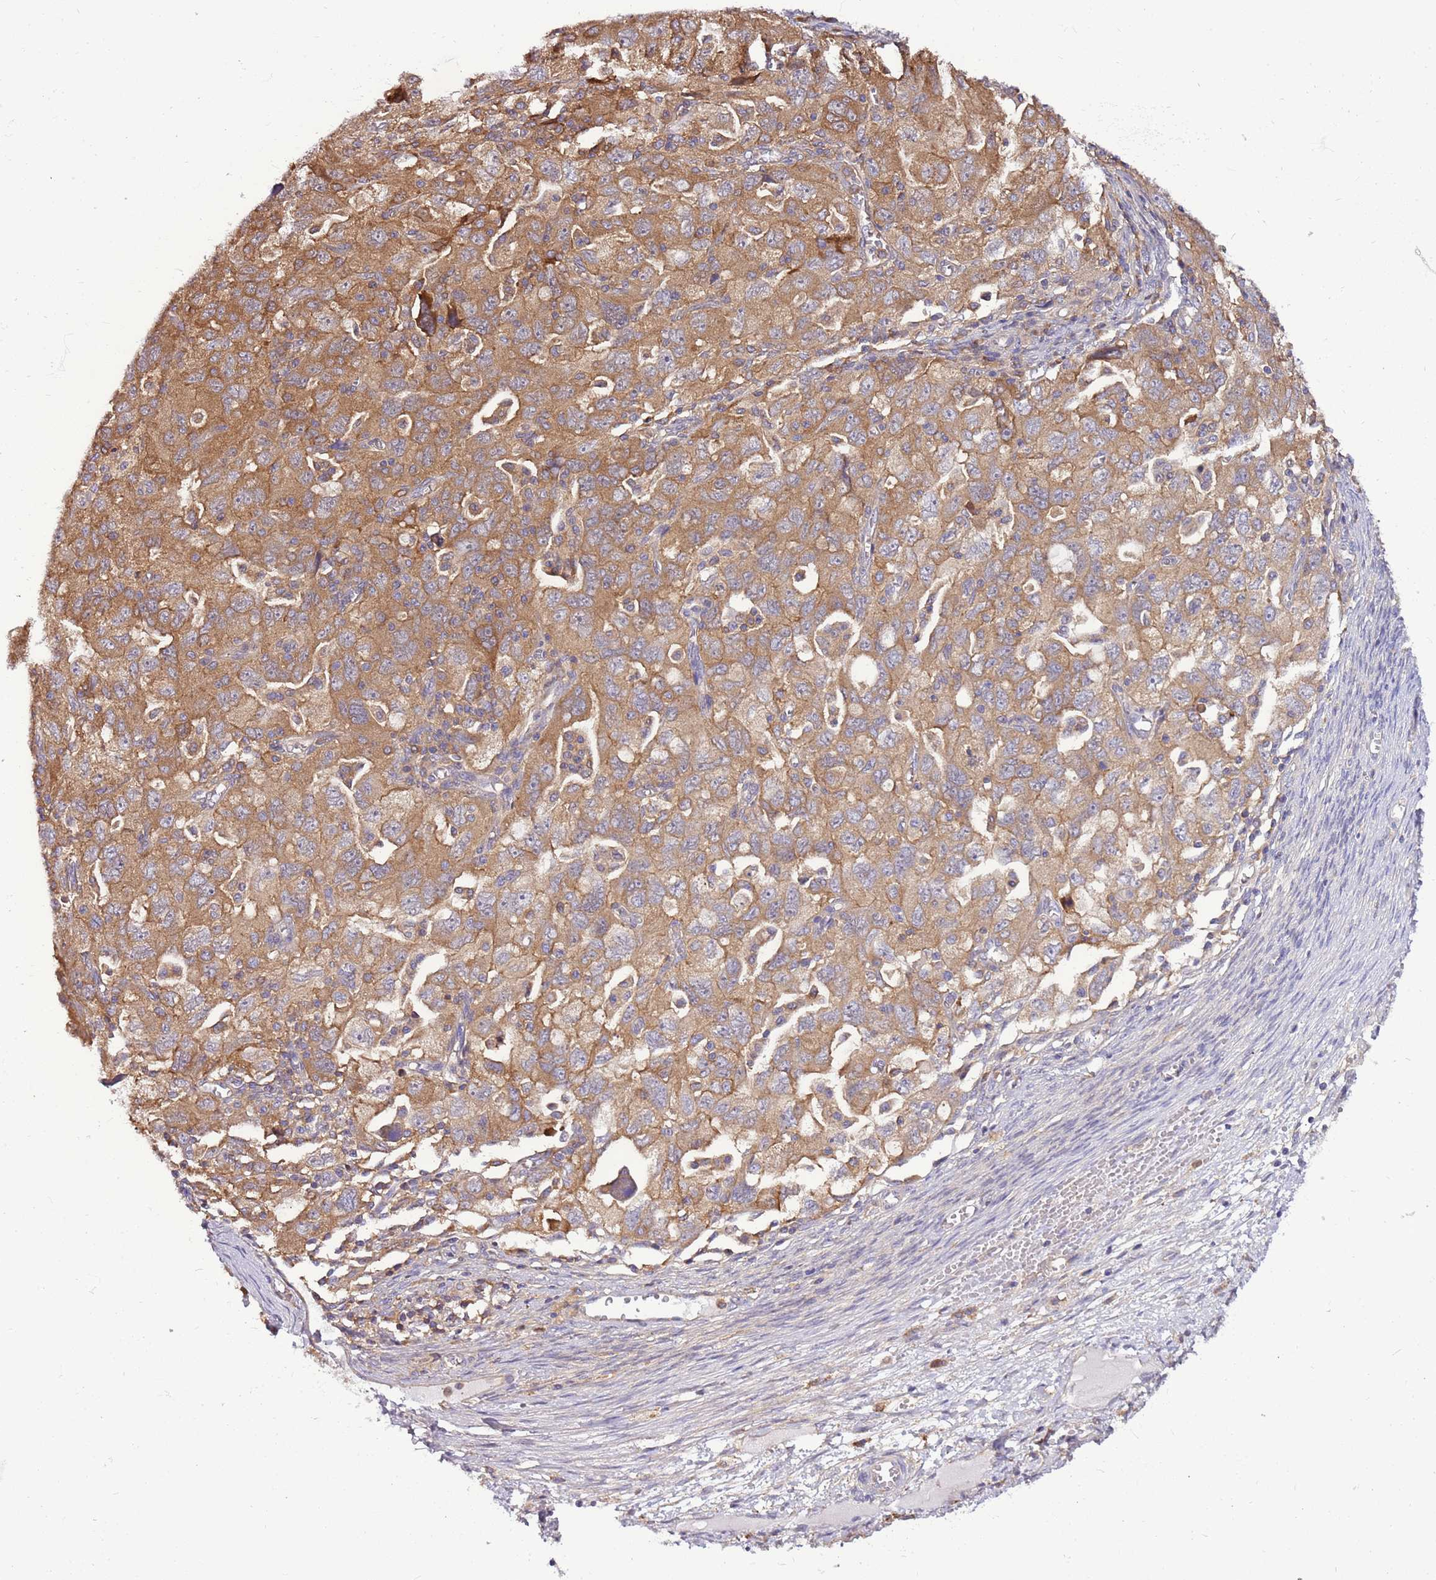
{"staining": {"intensity": "moderate", "quantity": ">75%", "location": "cytoplasmic/membranous"}, "tissue": "ovarian cancer", "cell_type": "Tumor cells", "image_type": "cancer", "snomed": [{"axis": "morphology", "description": "Carcinoma, NOS"}, {"axis": "morphology", "description": "Cystadenocarcinoma, serous, NOS"}, {"axis": "topography", "description": "Ovary"}], "caption": "Ovarian cancer (carcinoma) stained for a protein (brown) exhibits moderate cytoplasmic/membranous positive staining in approximately >75% of tumor cells.", "gene": "ATXN2L", "patient": {"sex": "female", "age": 69}}